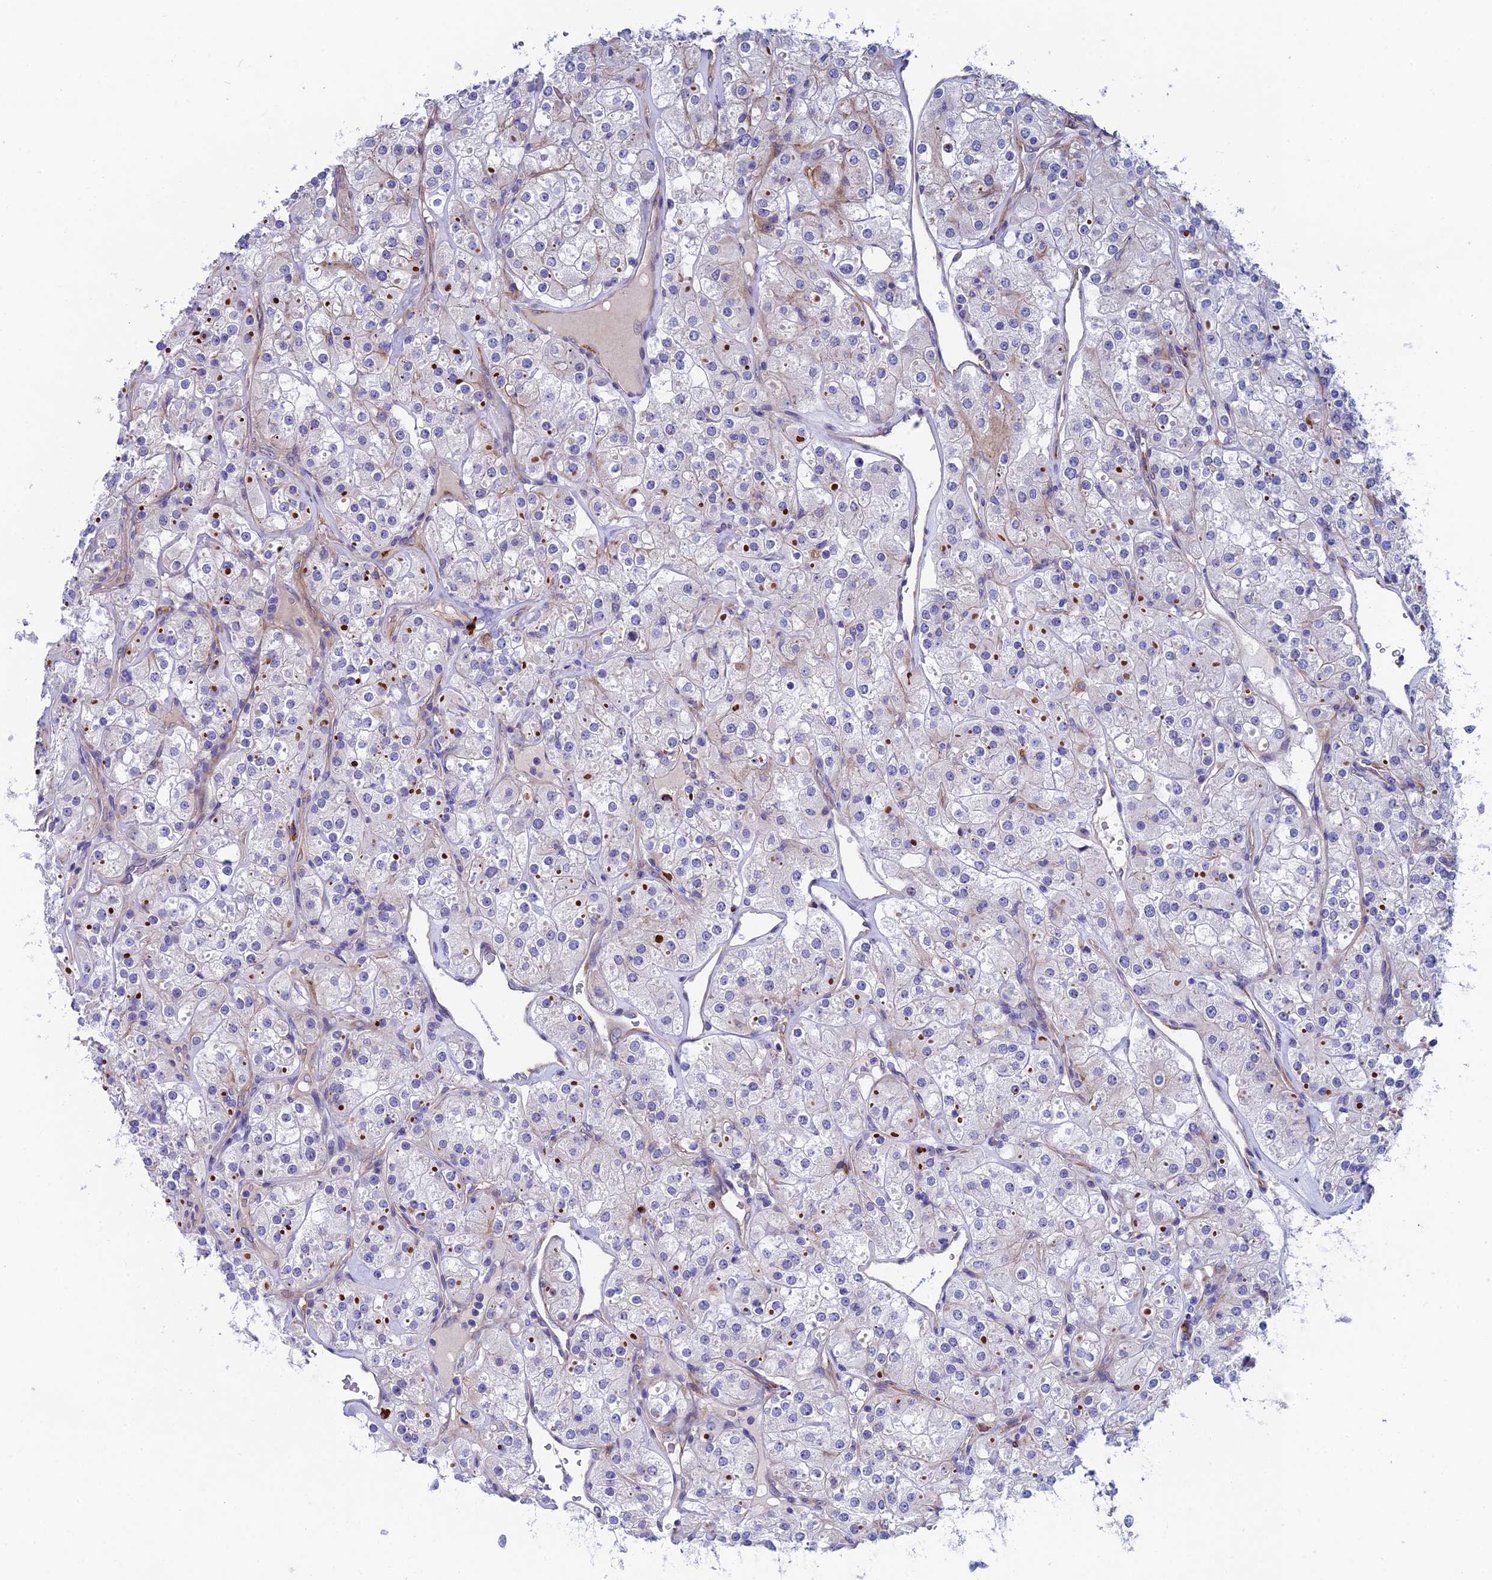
{"staining": {"intensity": "moderate", "quantity": "<25%", "location": "cytoplasmic/membranous"}, "tissue": "renal cancer", "cell_type": "Tumor cells", "image_type": "cancer", "snomed": [{"axis": "morphology", "description": "Adenocarcinoma, NOS"}, {"axis": "topography", "description": "Kidney"}], "caption": "A brown stain shows moderate cytoplasmic/membranous staining of a protein in human adenocarcinoma (renal) tumor cells. The staining was performed using DAB (3,3'-diaminobenzidine), with brown indicating positive protein expression. Nuclei are stained blue with hematoxylin.", "gene": "MACIR", "patient": {"sex": "male", "age": 77}}